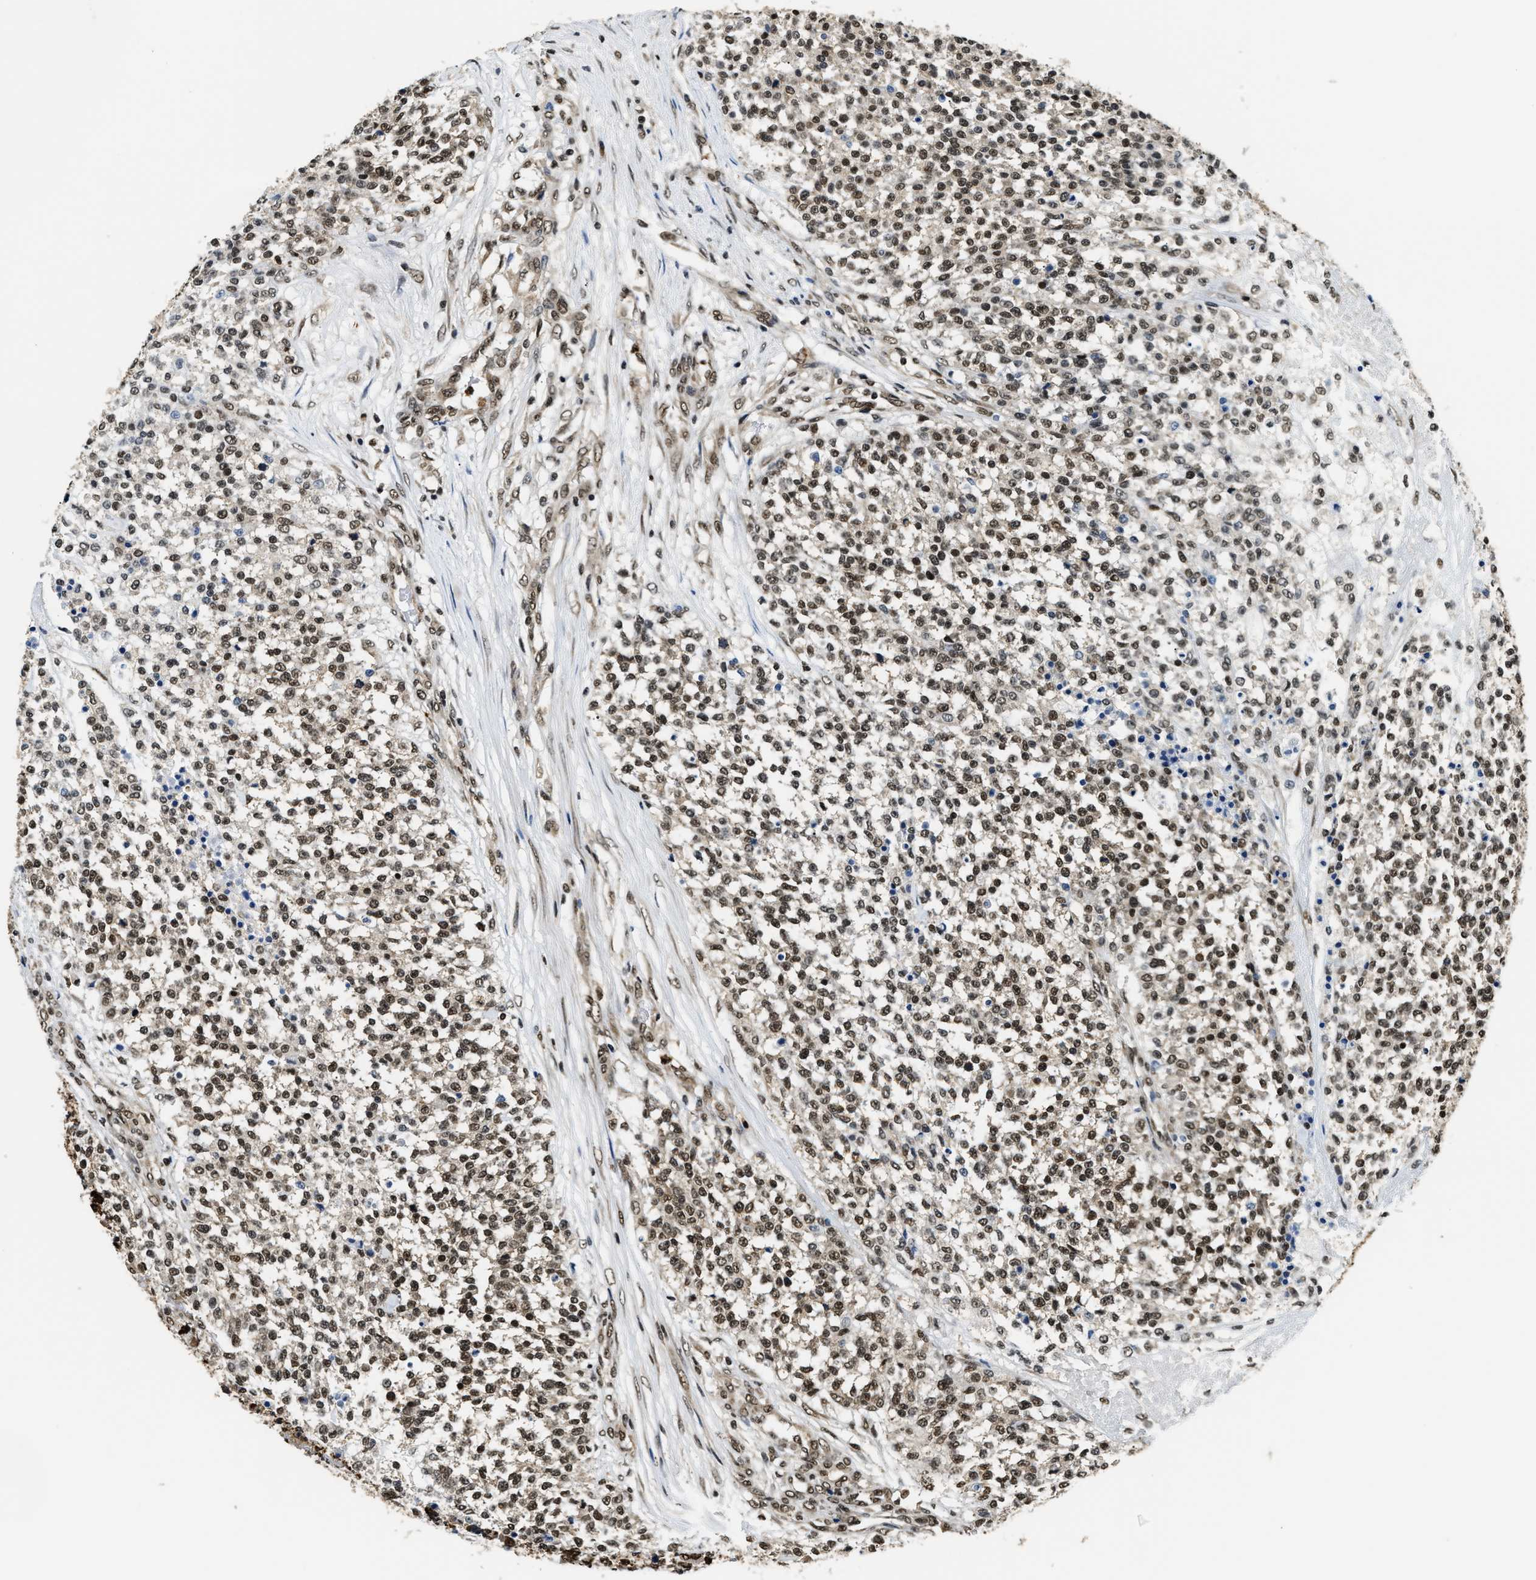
{"staining": {"intensity": "moderate", "quantity": ">75%", "location": "nuclear"}, "tissue": "testis cancer", "cell_type": "Tumor cells", "image_type": "cancer", "snomed": [{"axis": "morphology", "description": "Seminoma, NOS"}, {"axis": "topography", "description": "Testis"}], "caption": "Human testis cancer stained with a protein marker reveals moderate staining in tumor cells.", "gene": "CCNDBP1", "patient": {"sex": "male", "age": 59}}